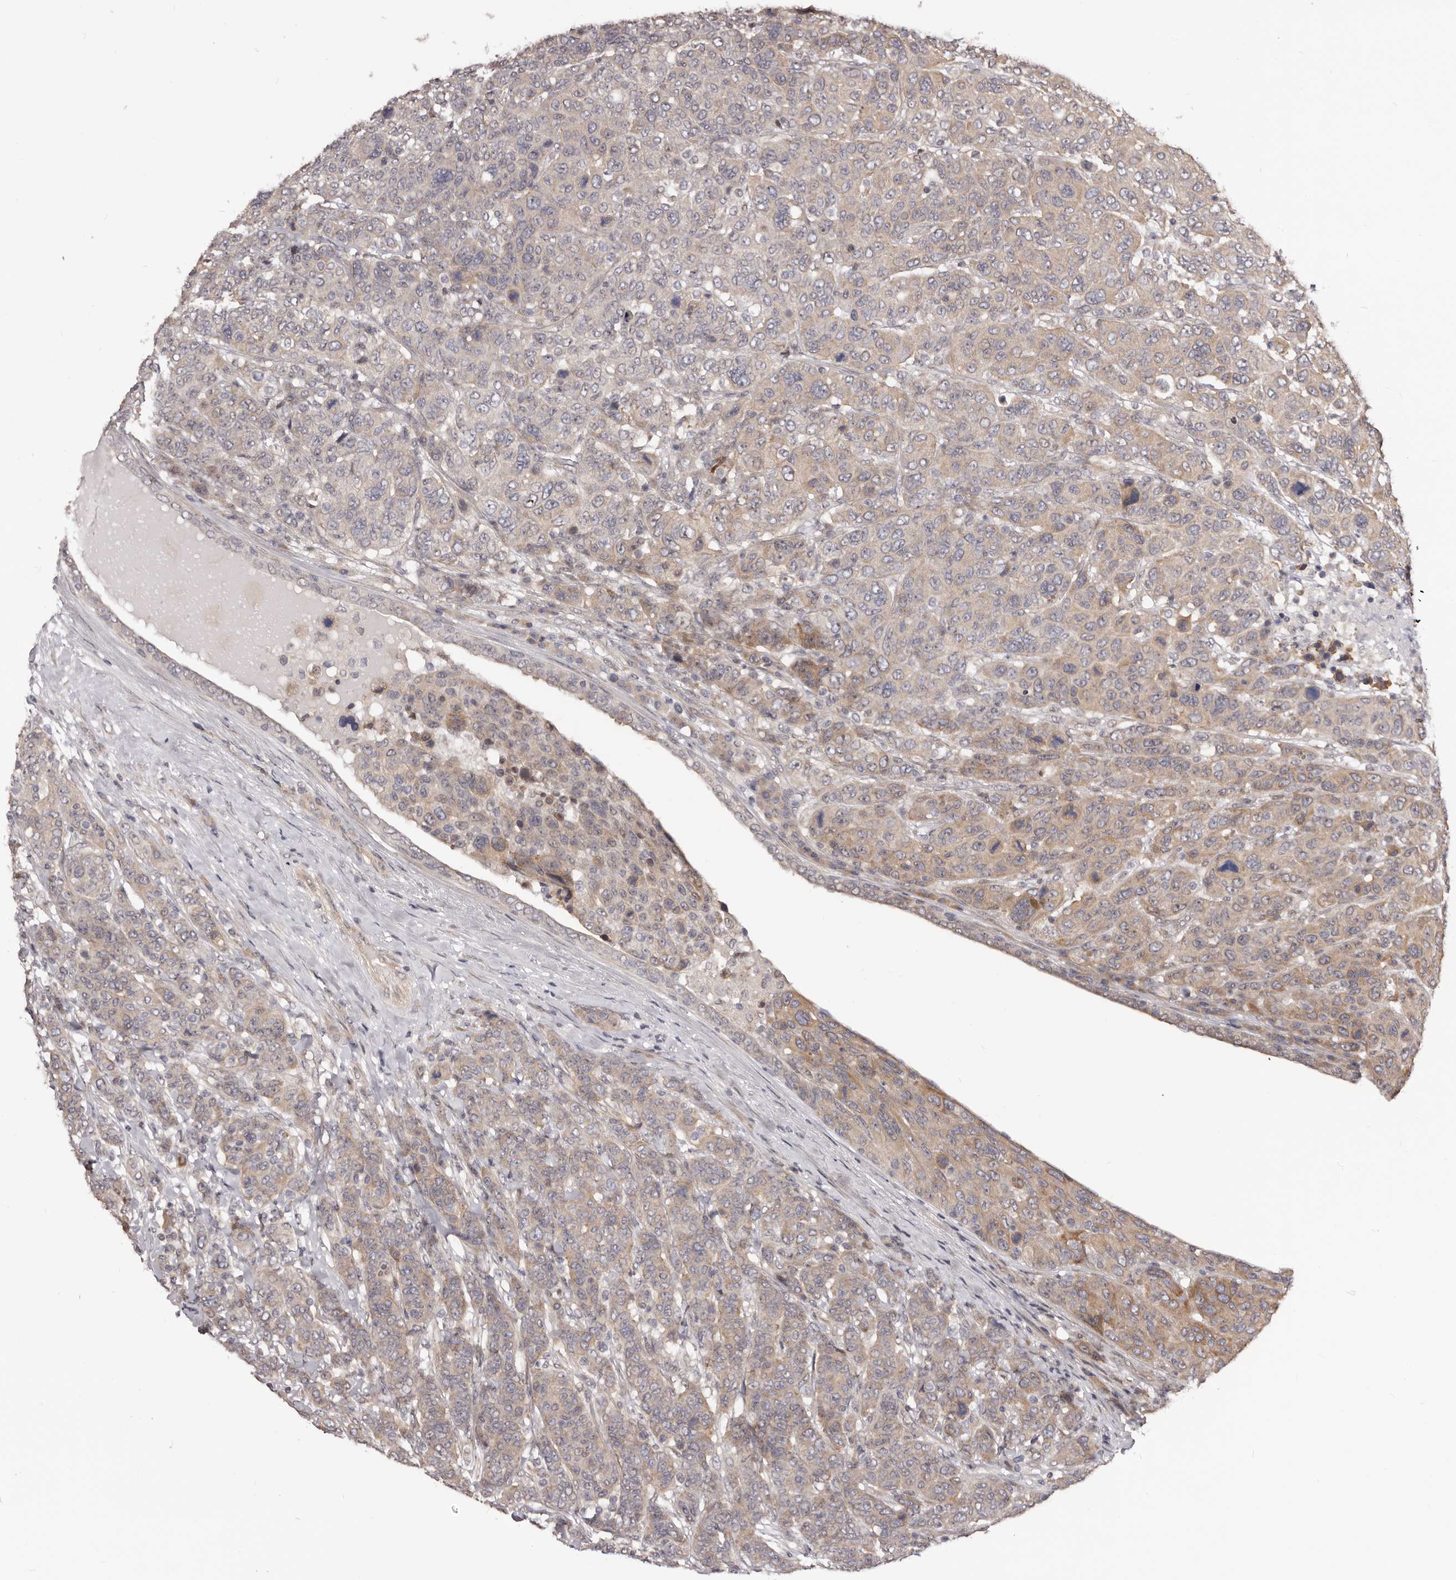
{"staining": {"intensity": "weak", "quantity": "<25%", "location": "cytoplasmic/membranous"}, "tissue": "breast cancer", "cell_type": "Tumor cells", "image_type": "cancer", "snomed": [{"axis": "morphology", "description": "Duct carcinoma"}, {"axis": "topography", "description": "Breast"}], "caption": "Immunohistochemistry histopathology image of breast cancer (infiltrating ductal carcinoma) stained for a protein (brown), which reveals no positivity in tumor cells.", "gene": "NOL12", "patient": {"sex": "female", "age": 37}}